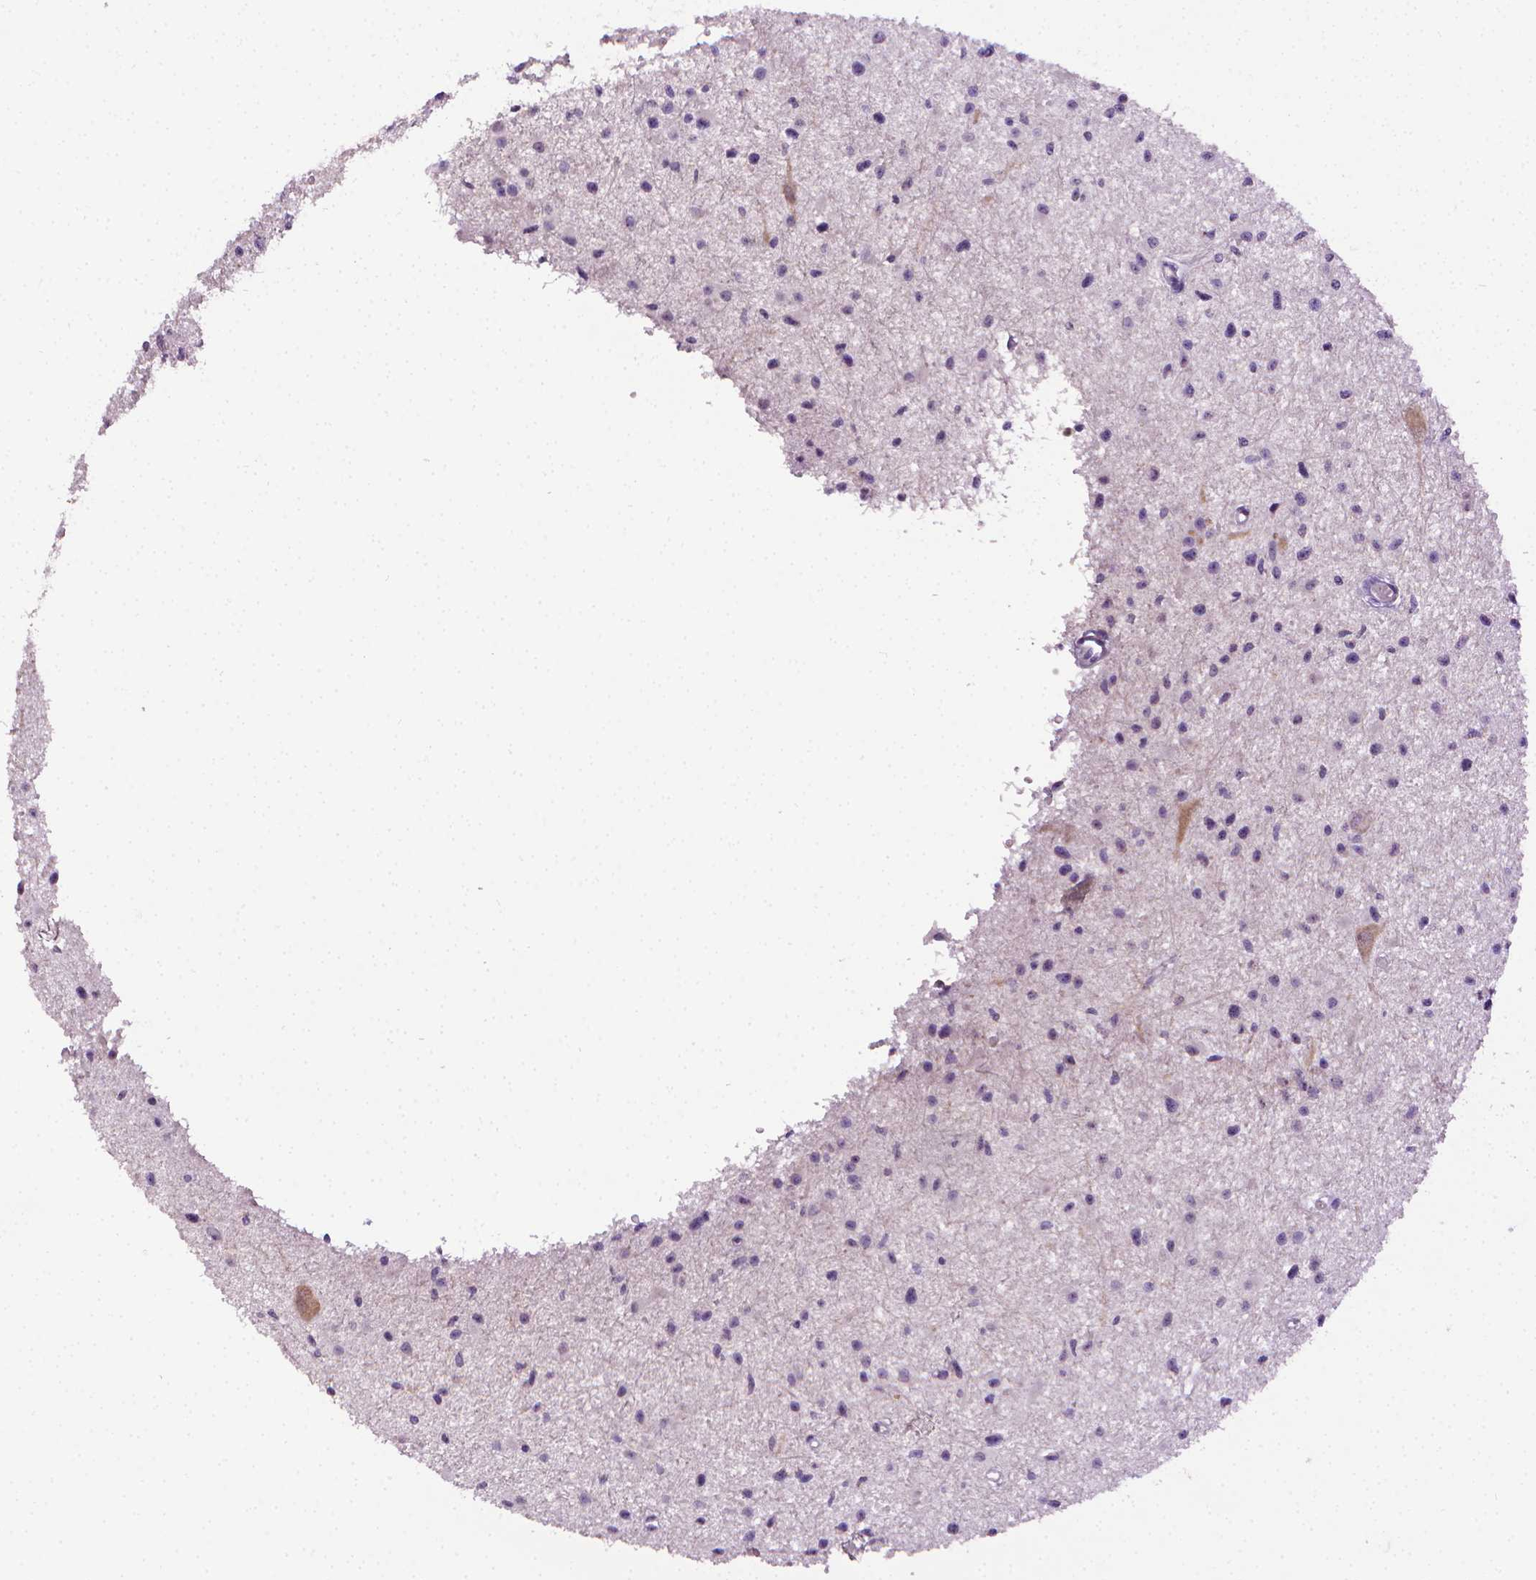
{"staining": {"intensity": "negative", "quantity": "none", "location": "none"}, "tissue": "glioma", "cell_type": "Tumor cells", "image_type": "cancer", "snomed": [{"axis": "morphology", "description": "Glioma, malignant, High grade"}, {"axis": "topography", "description": "Brain"}], "caption": "IHC image of glioma stained for a protein (brown), which demonstrates no positivity in tumor cells.", "gene": "CDKN2D", "patient": {"sex": "male", "age": 54}}